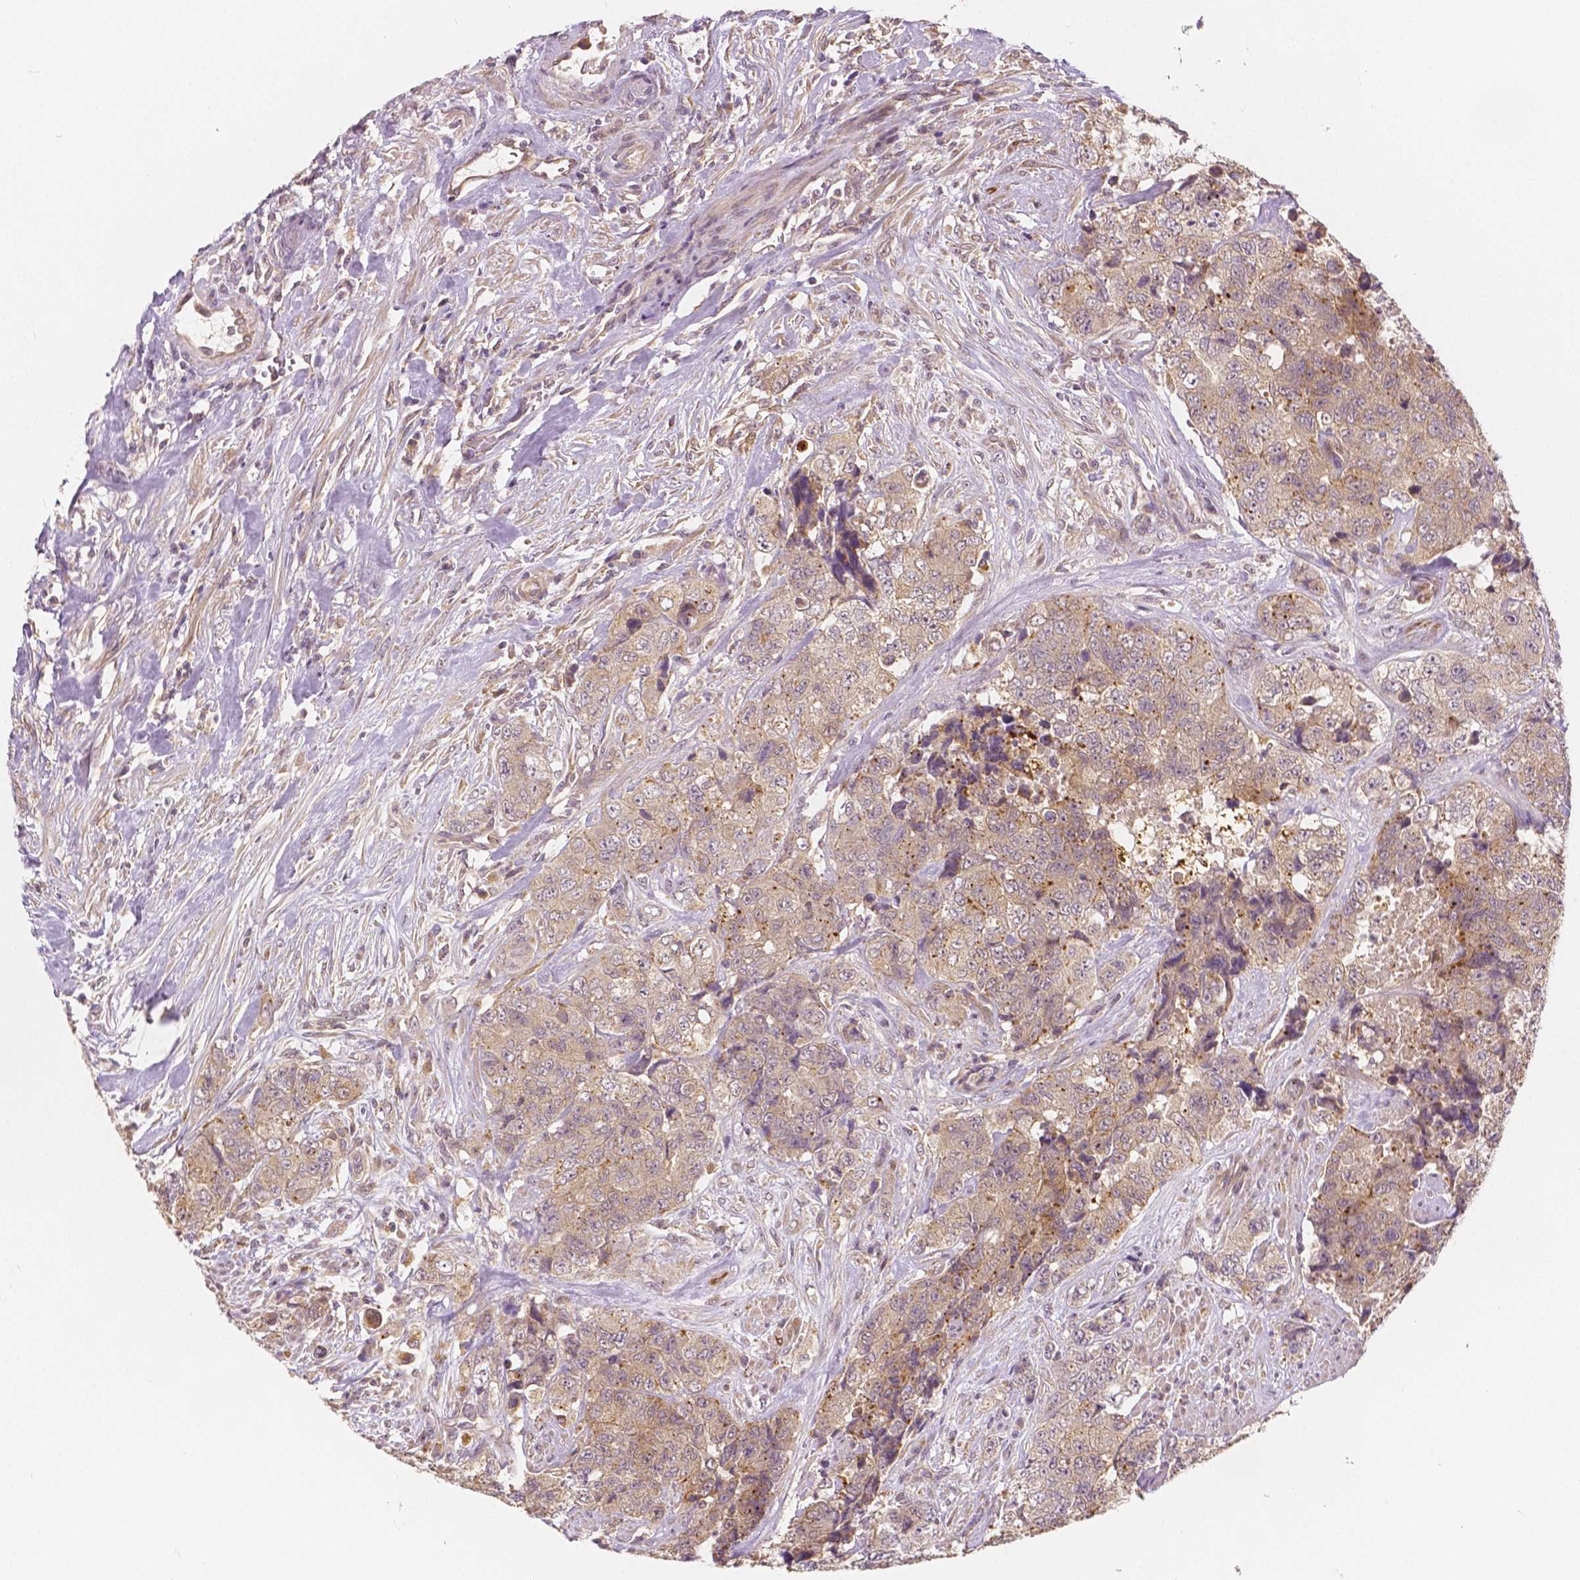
{"staining": {"intensity": "weak", "quantity": ">75%", "location": "cytoplasmic/membranous"}, "tissue": "urothelial cancer", "cell_type": "Tumor cells", "image_type": "cancer", "snomed": [{"axis": "morphology", "description": "Urothelial carcinoma, High grade"}, {"axis": "topography", "description": "Urinary bladder"}], "caption": "Urothelial cancer stained for a protein (brown) demonstrates weak cytoplasmic/membranous positive staining in about >75% of tumor cells.", "gene": "SNX12", "patient": {"sex": "female", "age": 78}}